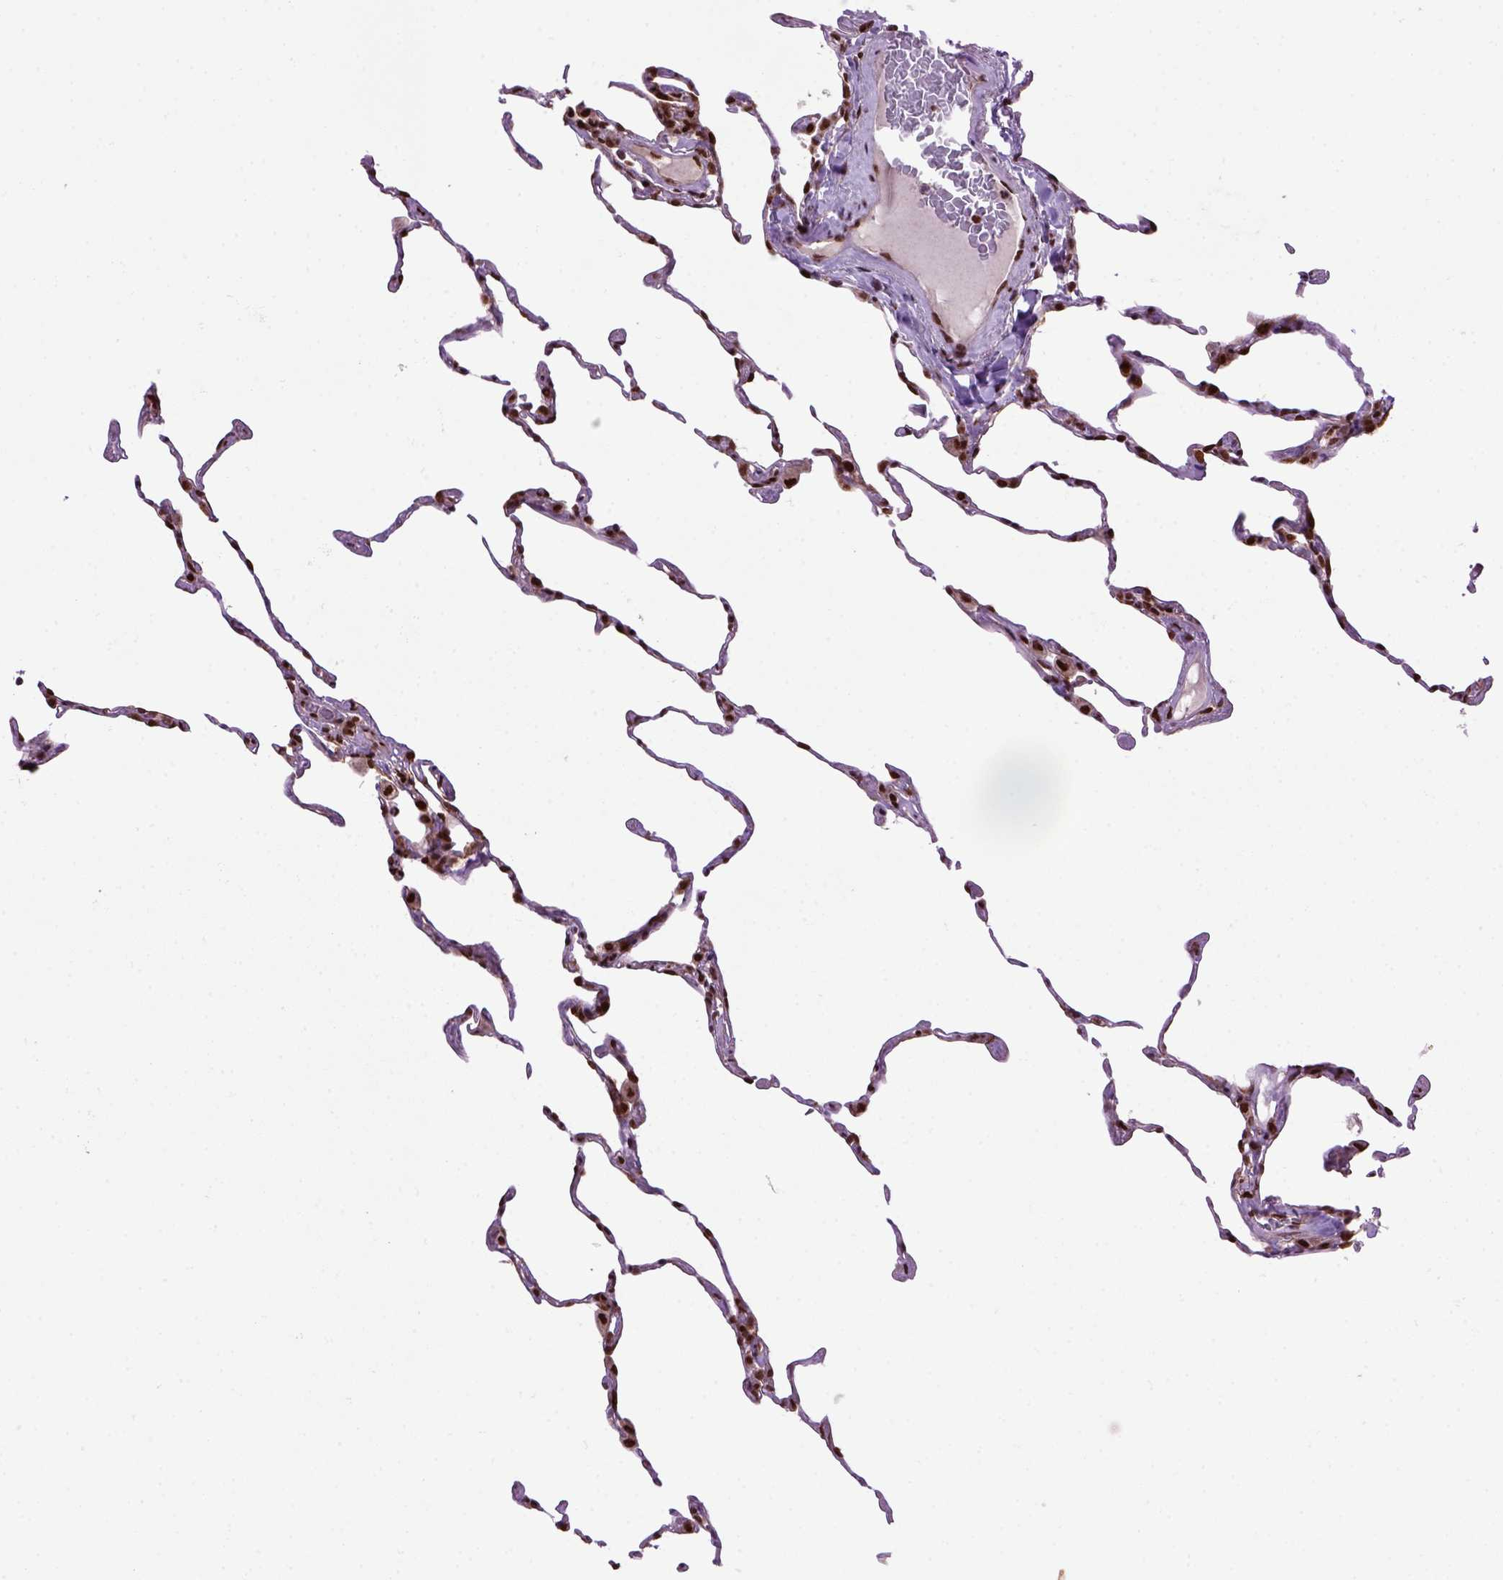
{"staining": {"intensity": "strong", "quantity": ">75%", "location": "nuclear"}, "tissue": "lung", "cell_type": "Alveolar cells", "image_type": "normal", "snomed": [{"axis": "morphology", "description": "Normal tissue, NOS"}, {"axis": "topography", "description": "Lung"}], "caption": "Lung stained with IHC demonstrates strong nuclear positivity in approximately >75% of alveolar cells.", "gene": "CELF1", "patient": {"sex": "female", "age": 57}}